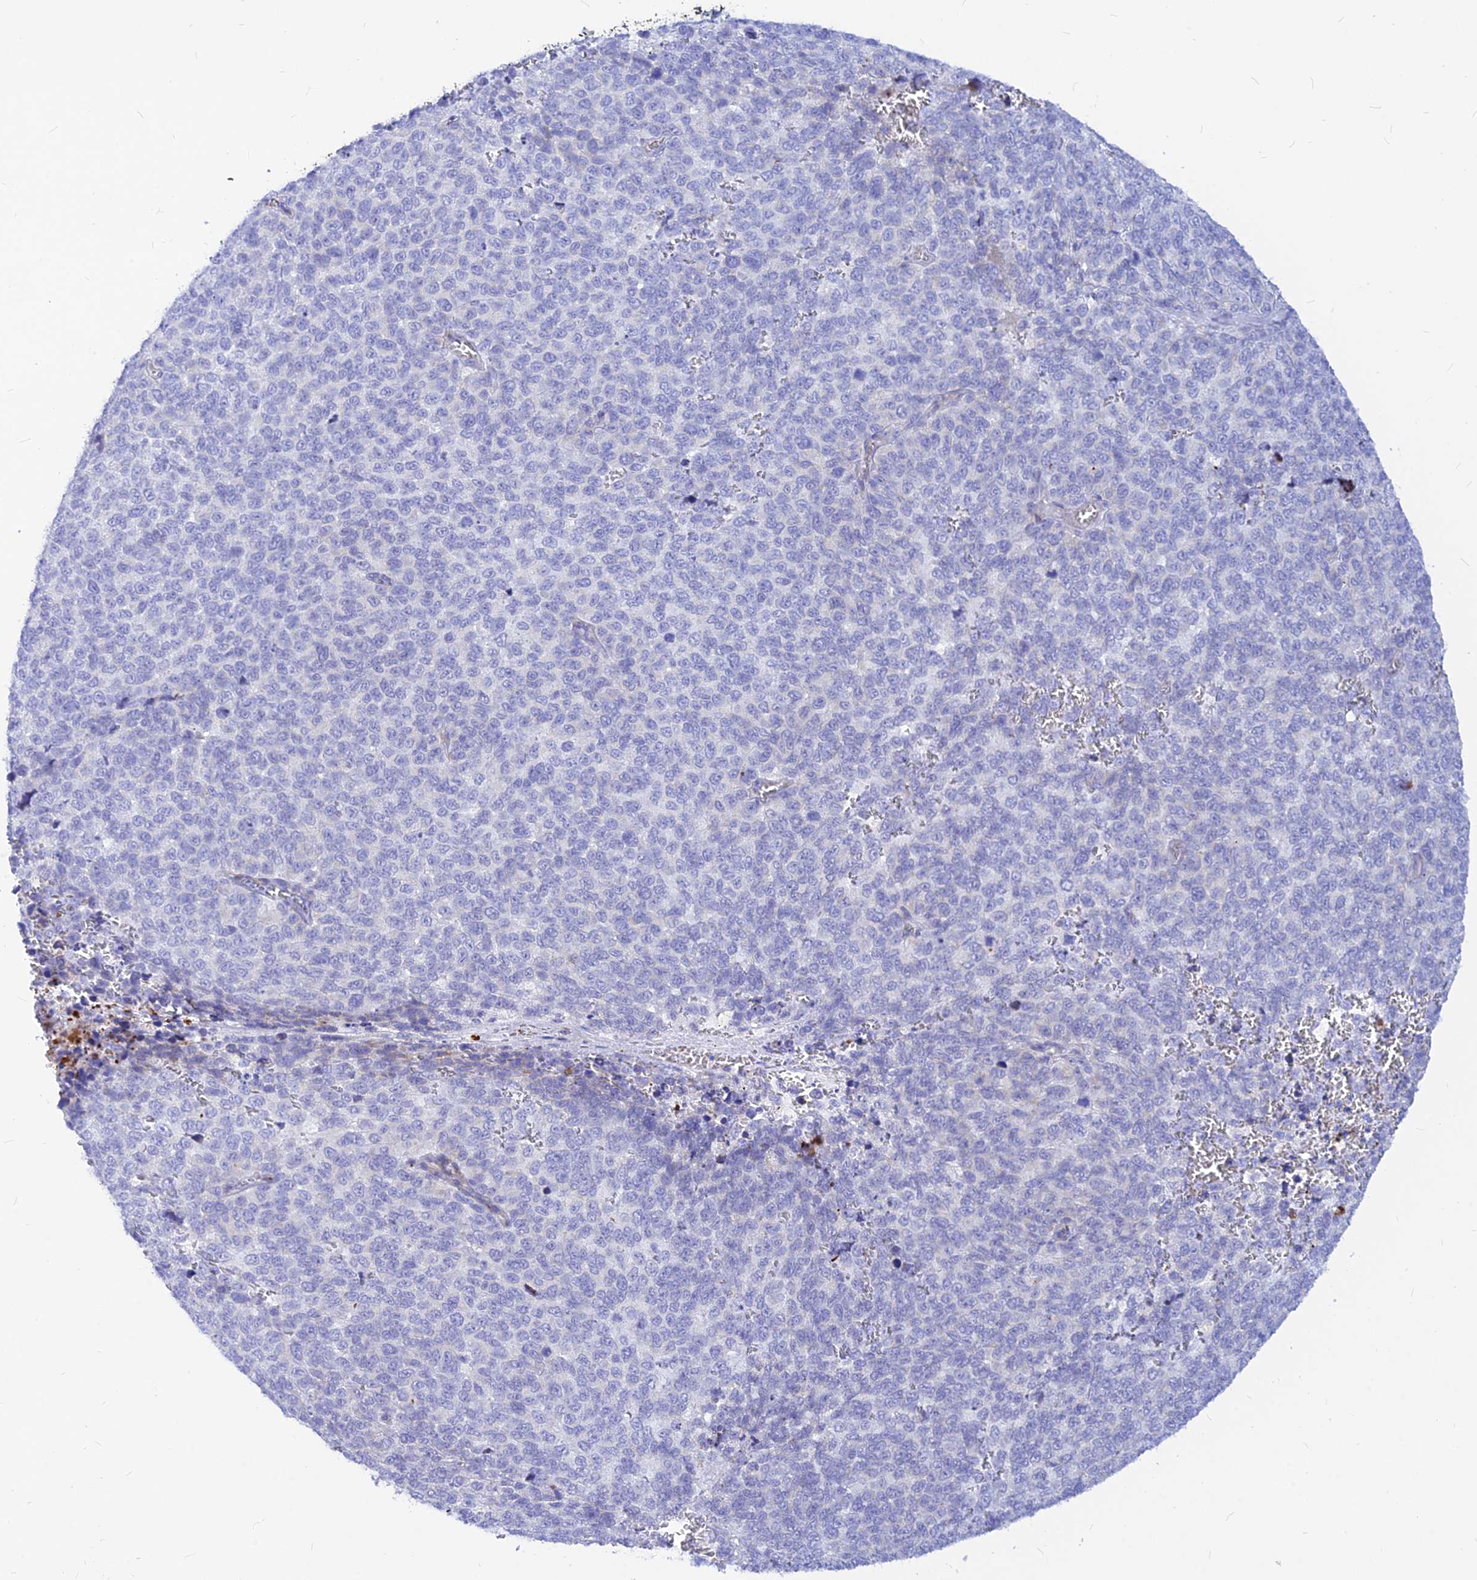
{"staining": {"intensity": "negative", "quantity": "none", "location": "none"}, "tissue": "melanoma", "cell_type": "Tumor cells", "image_type": "cancer", "snomed": [{"axis": "morphology", "description": "Malignant melanoma, NOS"}, {"axis": "topography", "description": "Nose, NOS"}], "caption": "DAB (3,3'-diaminobenzidine) immunohistochemical staining of human melanoma exhibits no significant expression in tumor cells.", "gene": "CNOT6", "patient": {"sex": "female", "age": 48}}